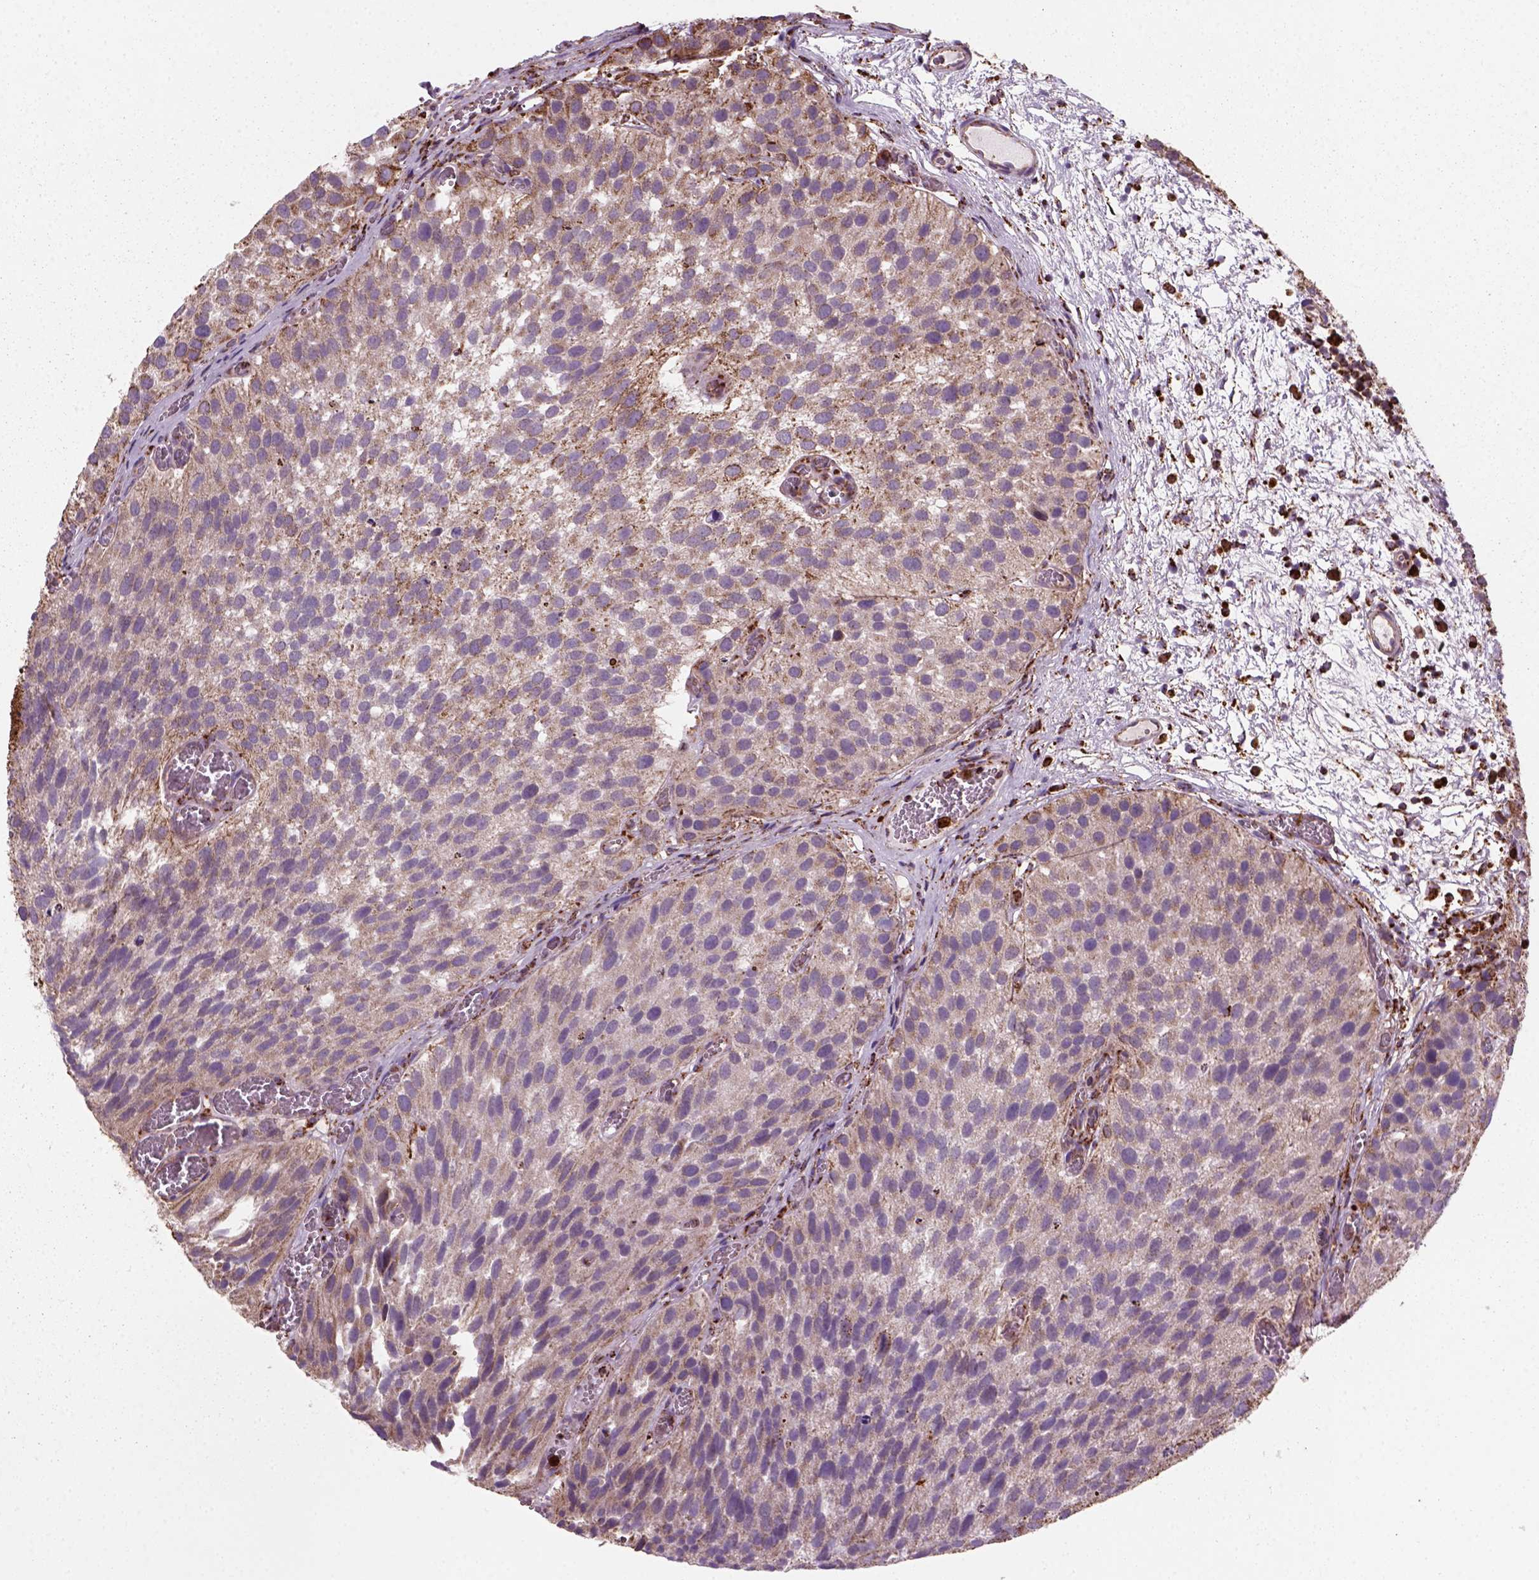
{"staining": {"intensity": "moderate", "quantity": ">75%", "location": "cytoplasmic/membranous"}, "tissue": "urothelial cancer", "cell_type": "Tumor cells", "image_type": "cancer", "snomed": [{"axis": "morphology", "description": "Urothelial carcinoma, Low grade"}, {"axis": "topography", "description": "Urinary bladder"}], "caption": "The micrograph shows staining of urothelial carcinoma (low-grade), revealing moderate cytoplasmic/membranous protein expression (brown color) within tumor cells.", "gene": "NUDT16L1", "patient": {"sex": "female", "age": 69}}